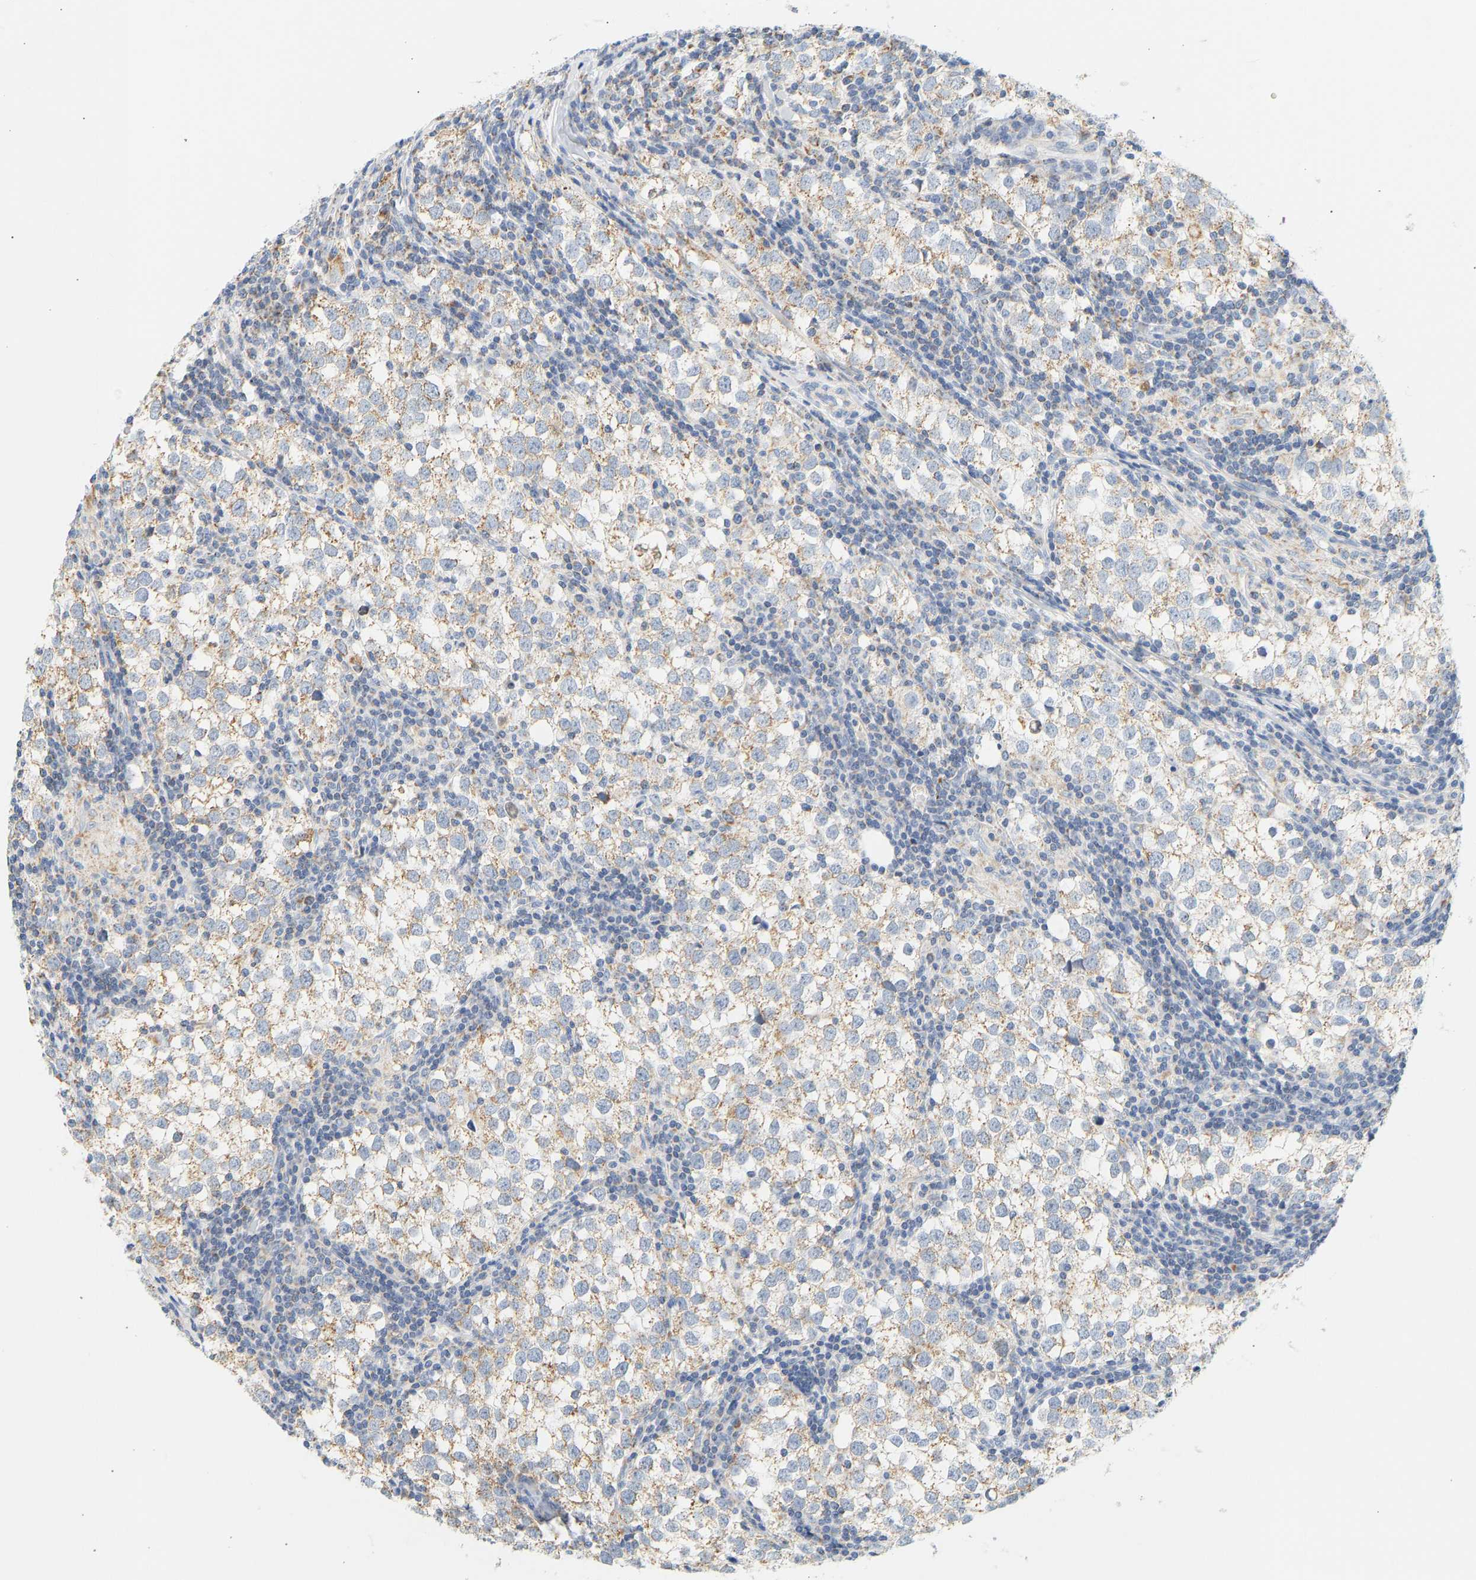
{"staining": {"intensity": "weak", "quantity": "25%-75%", "location": "cytoplasmic/membranous"}, "tissue": "testis cancer", "cell_type": "Tumor cells", "image_type": "cancer", "snomed": [{"axis": "morphology", "description": "Seminoma, NOS"}, {"axis": "morphology", "description": "Carcinoma, Embryonal, NOS"}, {"axis": "topography", "description": "Testis"}], "caption": "Immunohistochemistry histopathology image of neoplastic tissue: human testis cancer stained using immunohistochemistry (IHC) reveals low levels of weak protein expression localized specifically in the cytoplasmic/membranous of tumor cells, appearing as a cytoplasmic/membranous brown color.", "gene": "GRPEL2", "patient": {"sex": "male", "age": 36}}